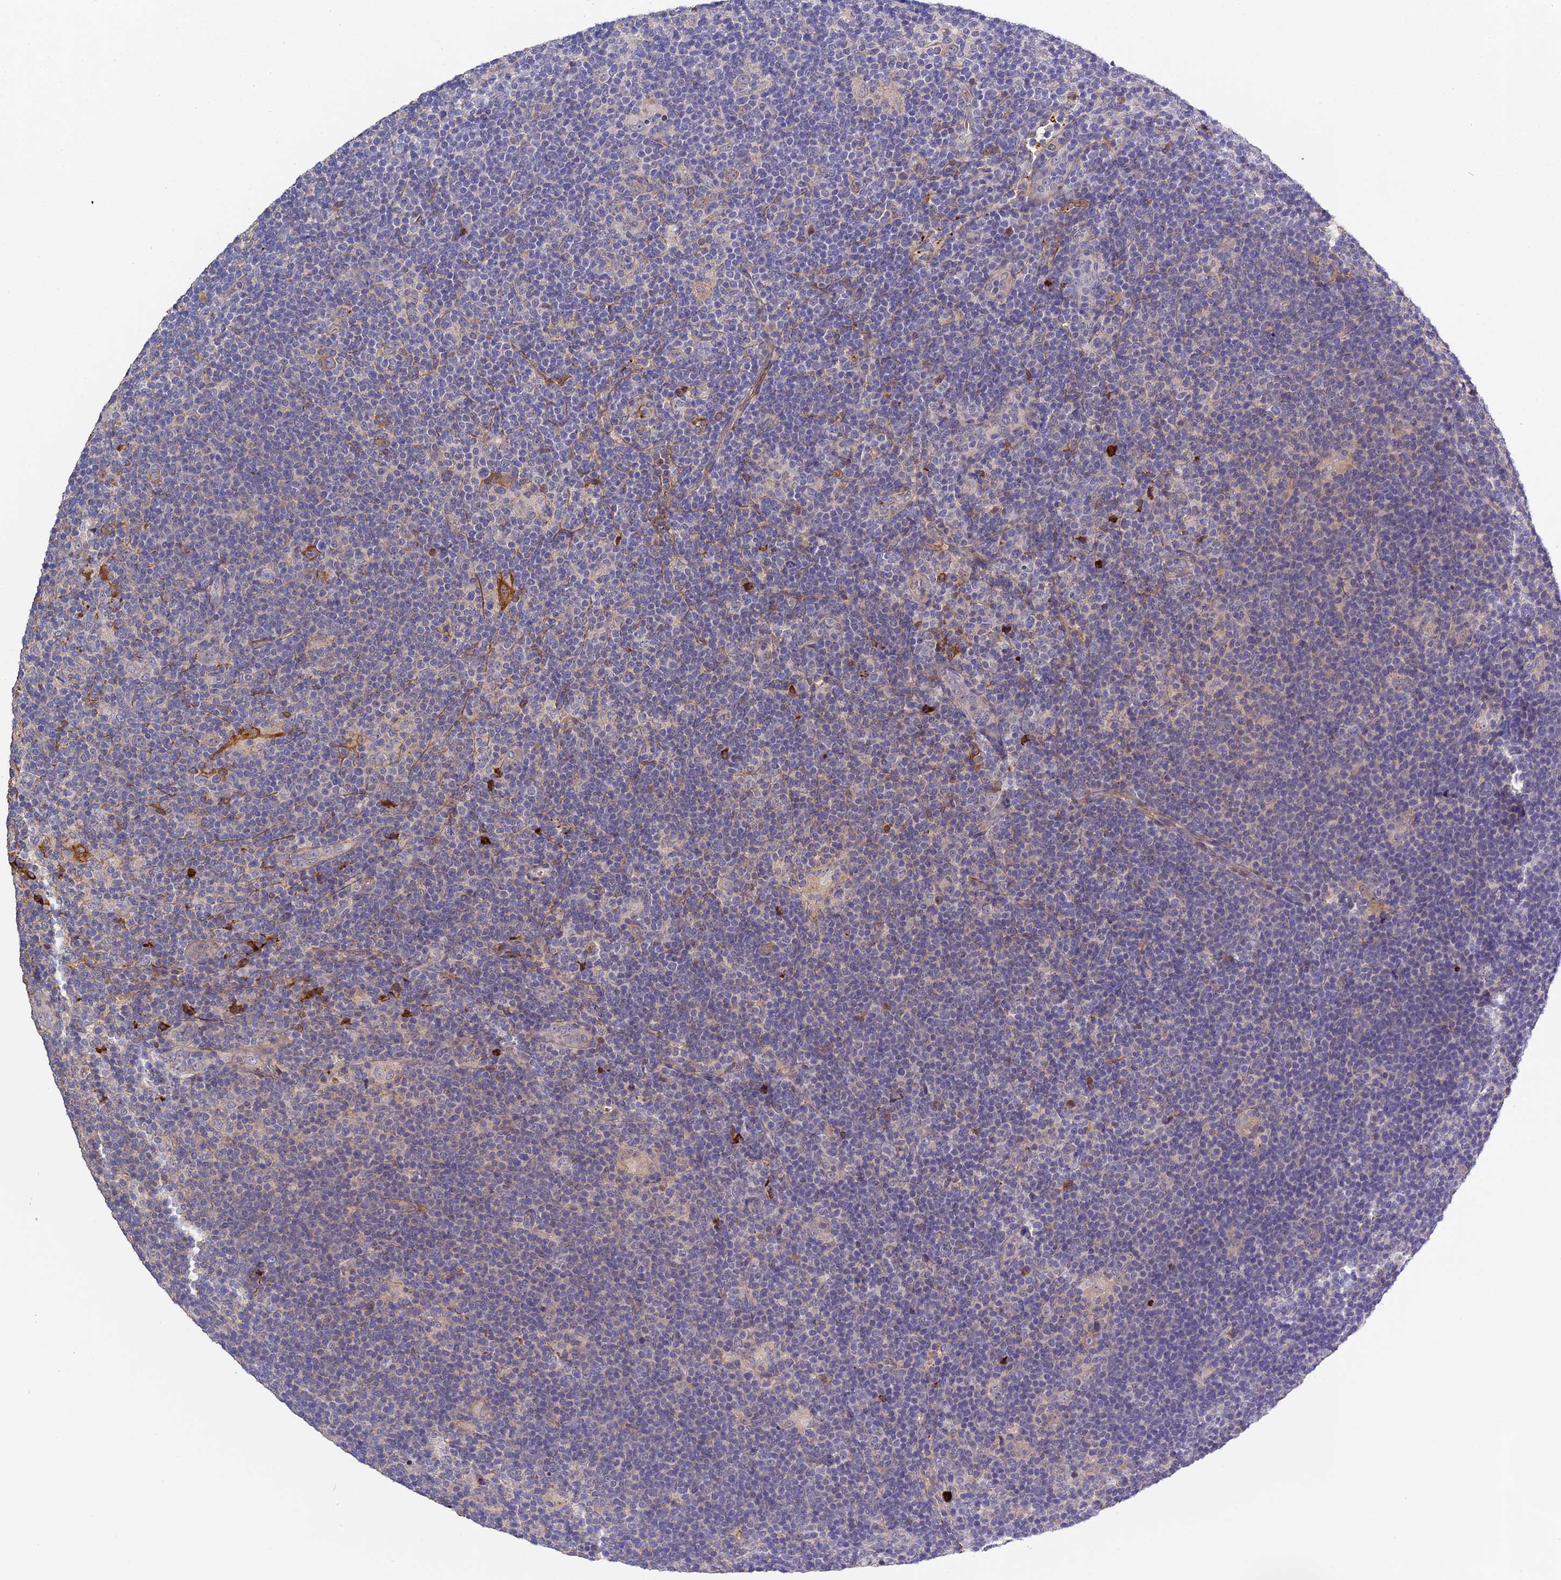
{"staining": {"intensity": "moderate", "quantity": "<25%", "location": "cytoplasmic/membranous"}, "tissue": "lymphoma", "cell_type": "Tumor cells", "image_type": "cancer", "snomed": [{"axis": "morphology", "description": "Hodgkin's disease, NOS"}, {"axis": "topography", "description": "Lymph node"}], "caption": "Hodgkin's disease was stained to show a protein in brown. There is low levels of moderate cytoplasmic/membranous expression in about <25% of tumor cells.", "gene": "PZP", "patient": {"sex": "female", "age": 57}}